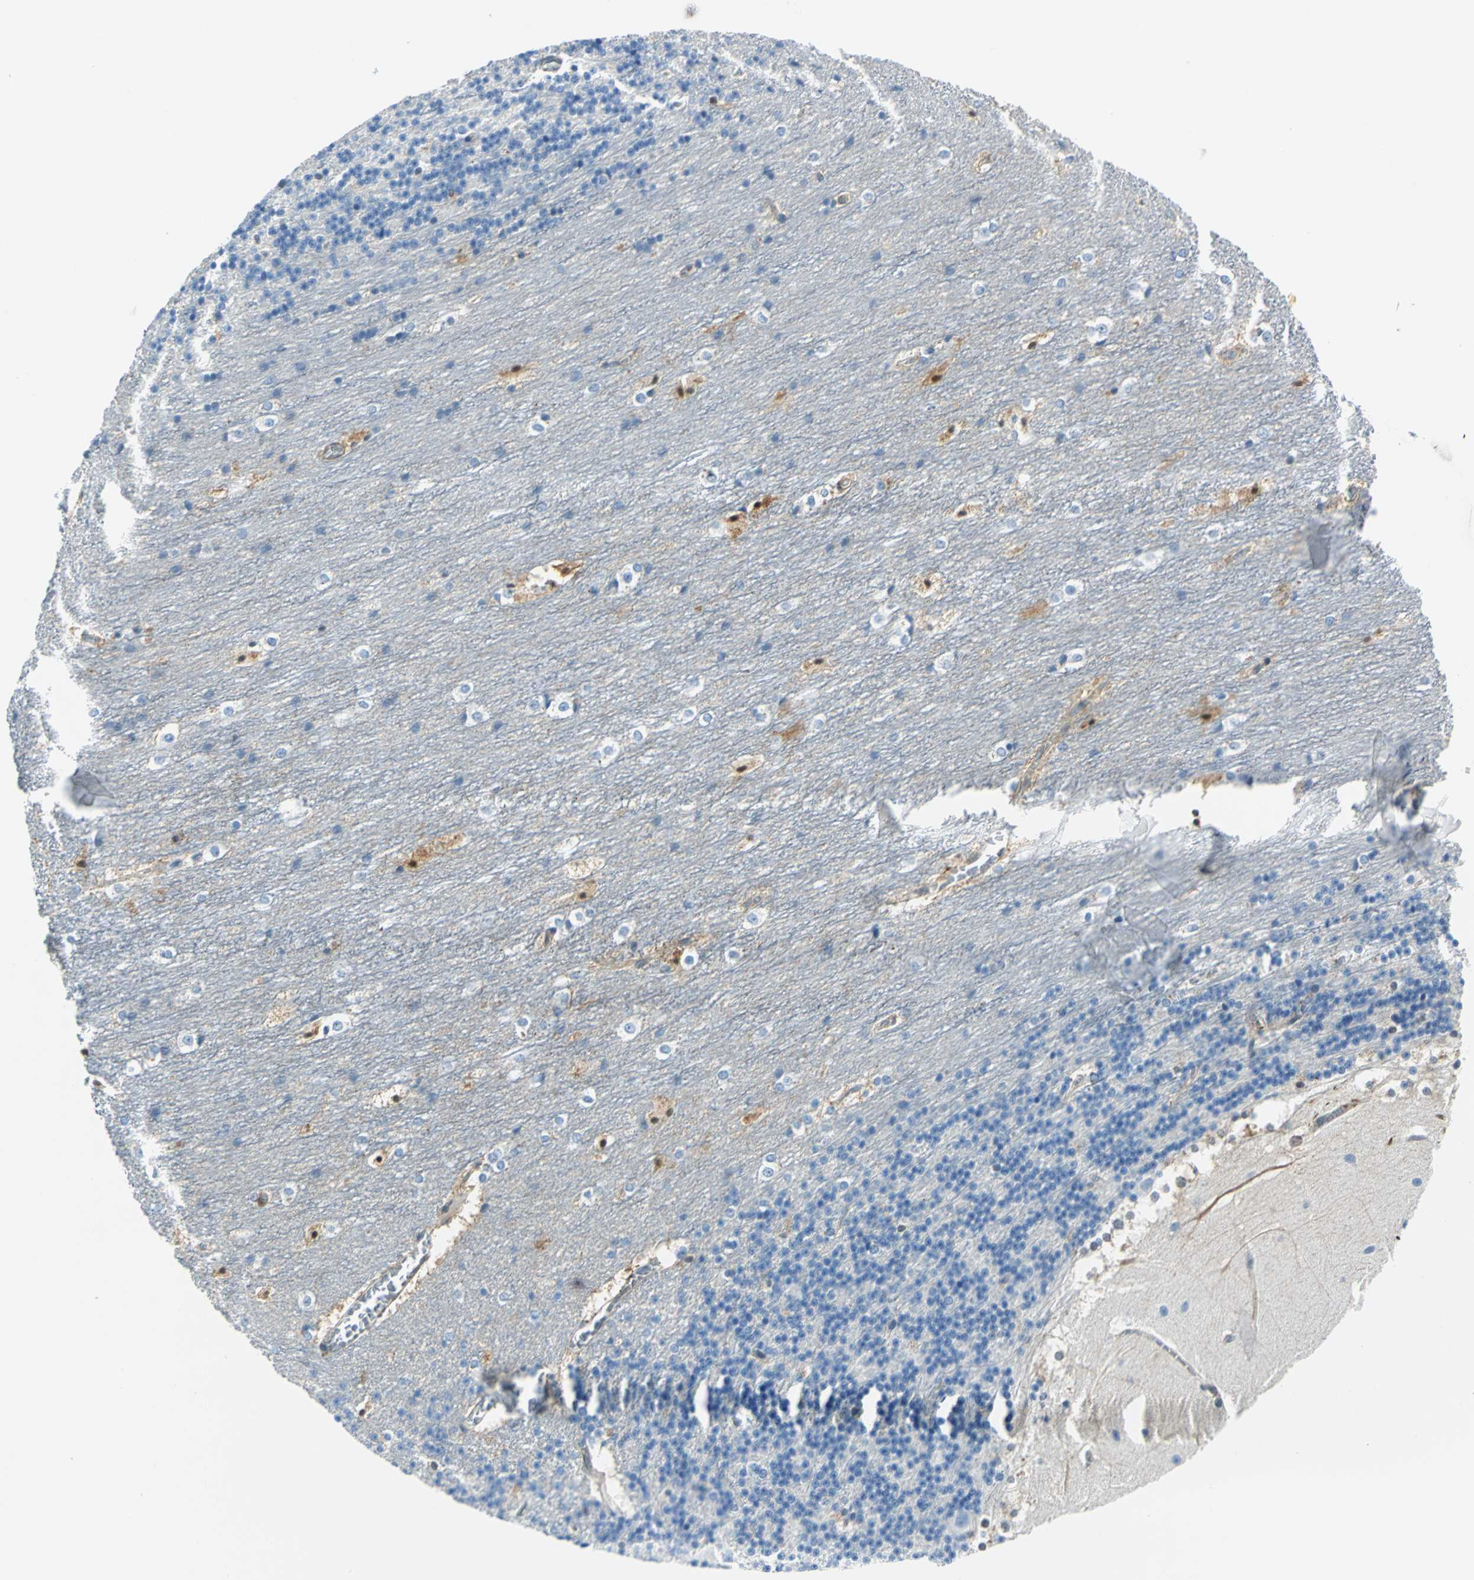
{"staining": {"intensity": "negative", "quantity": "none", "location": "none"}, "tissue": "cerebellum", "cell_type": "Cells in granular layer", "image_type": "normal", "snomed": [{"axis": "morphology", "description": "Normal tissue, NOS"}, {"axis": "topography", "description": "Cerebellum"}], "caption": "High power microscopy image of an immunohistochemistry (IHC) image of normal cerebellum, revealing no significant positivity in cells in granular layer.", "gene": "HSPB1", "patient": {"sex": "female", "age": 19}}